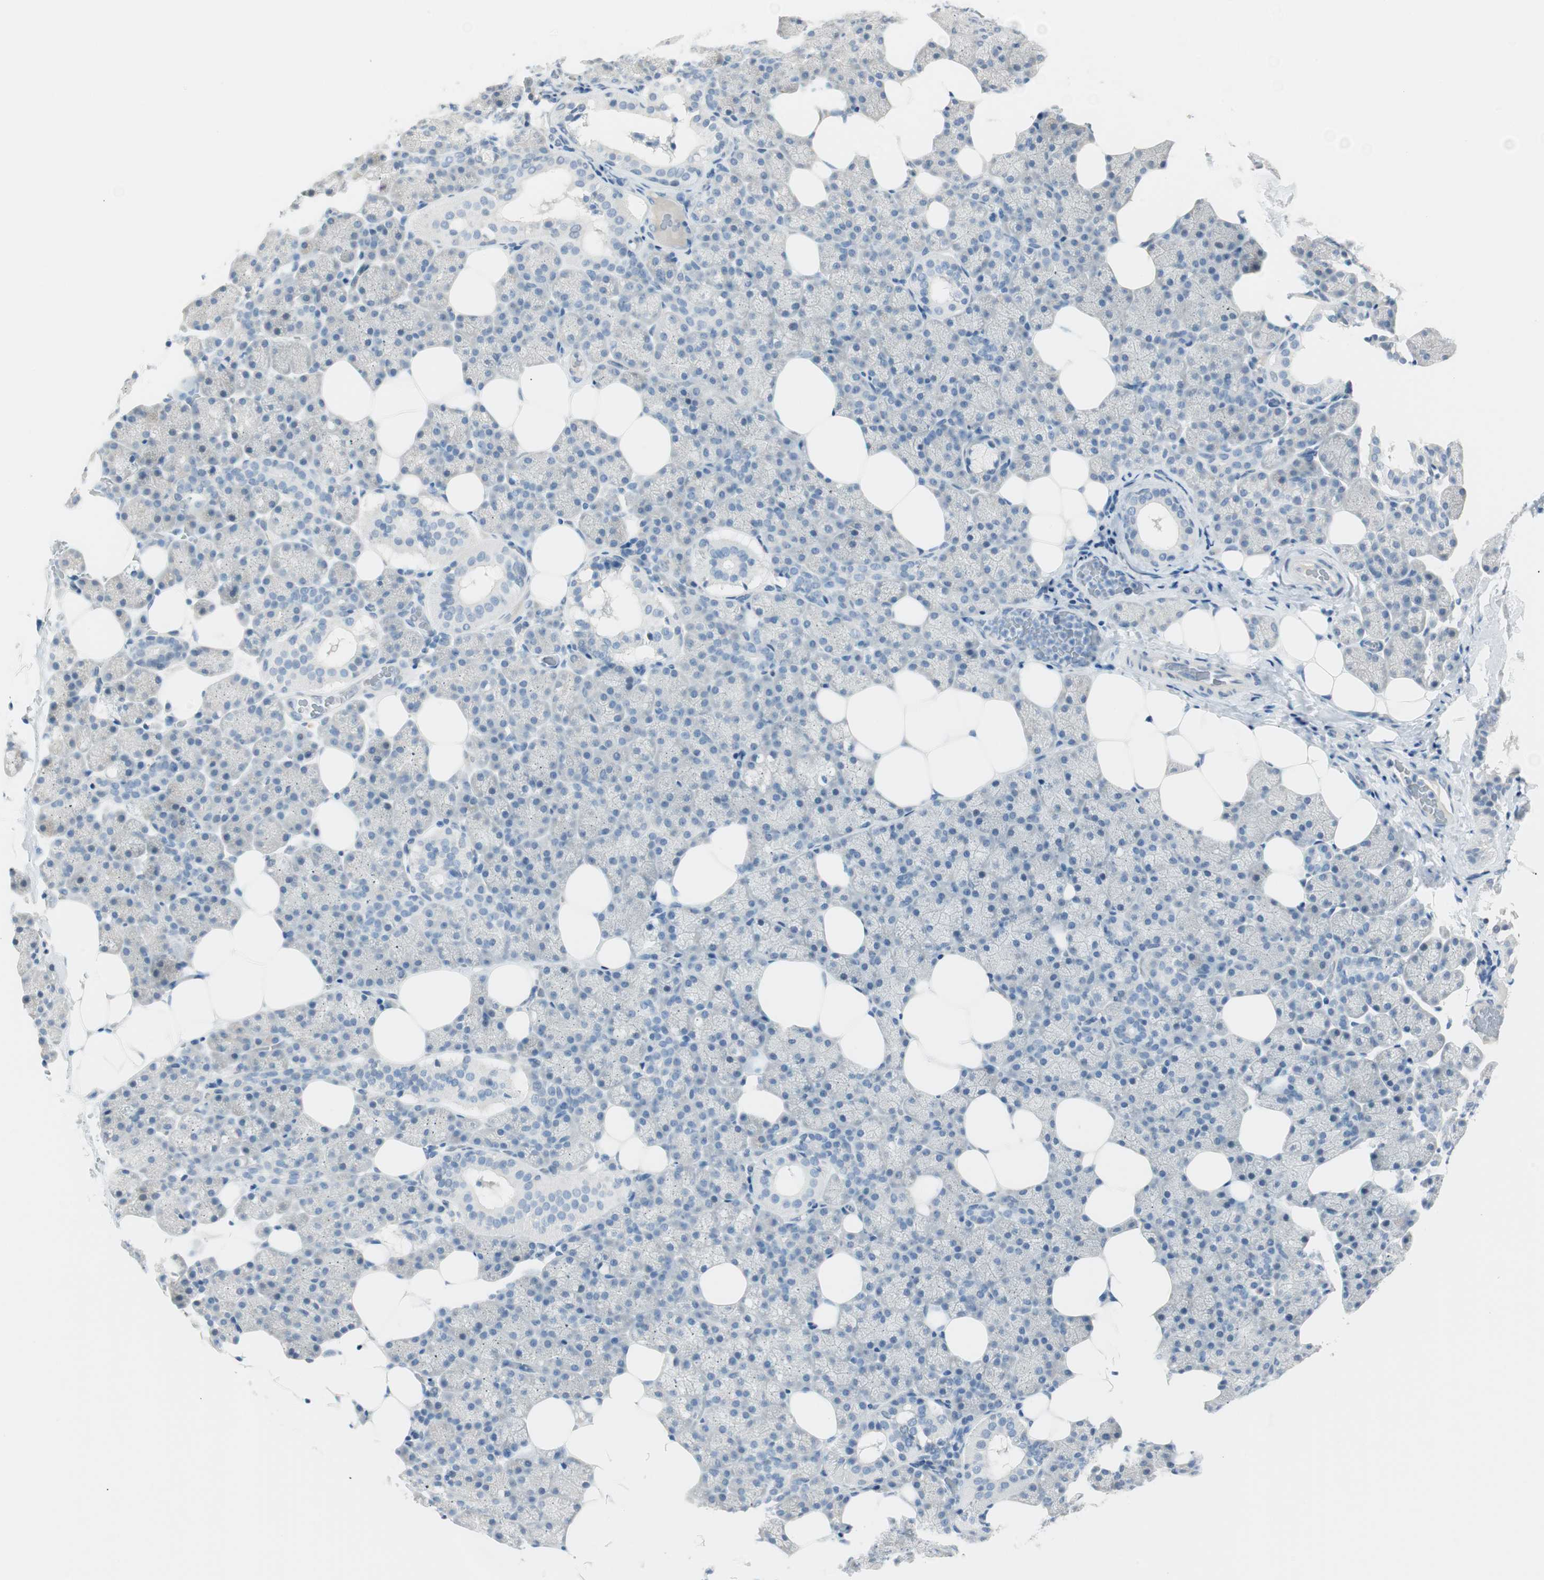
{"staining": {"intensity": "negative", "quantity": "none", "location": "none"}, "tissue": "salivary gland", "cell_type": "Glandular cells", "image_type": "normal", "snomed": [{"axis": "morphology", "description": "Normal tissue, NOS"}, {"axis": "topography", "description": "Lymph node"}, {"axis": "topography", "description": "Salivary gland"}], "caption": "Immunohistochemistry of benign human salivary gland displays no staining in glandular cells.", "gene": "MLLT10", "patient": {"sex": "male", "age": 8}}